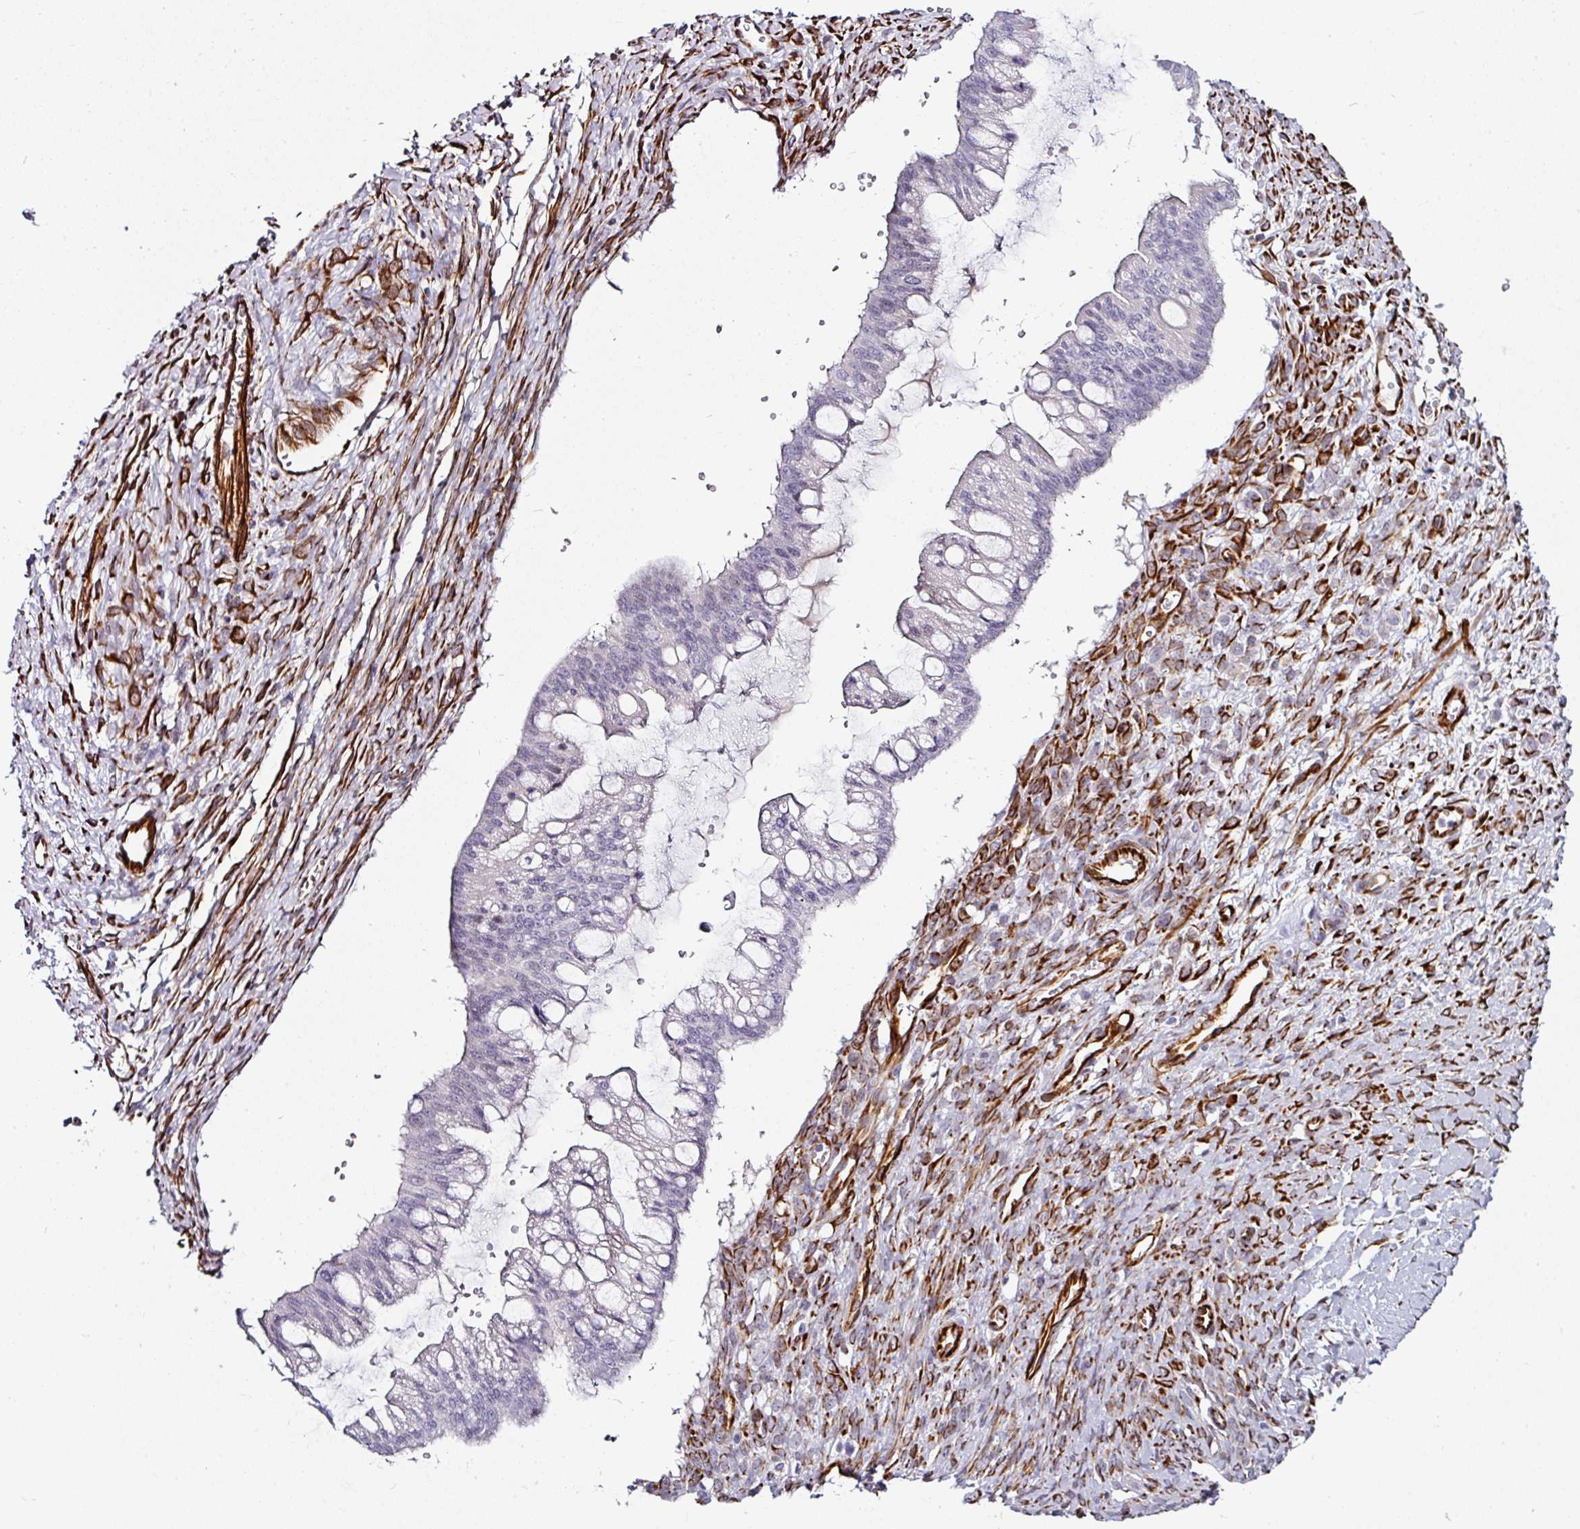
{"staining": {"intensity": "negative", "quantity": "none", "location": "none"}, "tissue": "ovarian cancer", "cell_type": "Tumor cells", "image_type": "cancer", "snomed": [{"axis": "morphology", "description": "Cystadenocarcinoma, mucinous, NOS"}, {"axis": "topography", "description": "Ovary"}], "caption": "This is an IHC image of mucinous cystadenocarcinoma (ovarian). There is no positivity in tumor cells.", "gene": "TMPRSS9", "patient": {"sex": "female", "age": 73}}